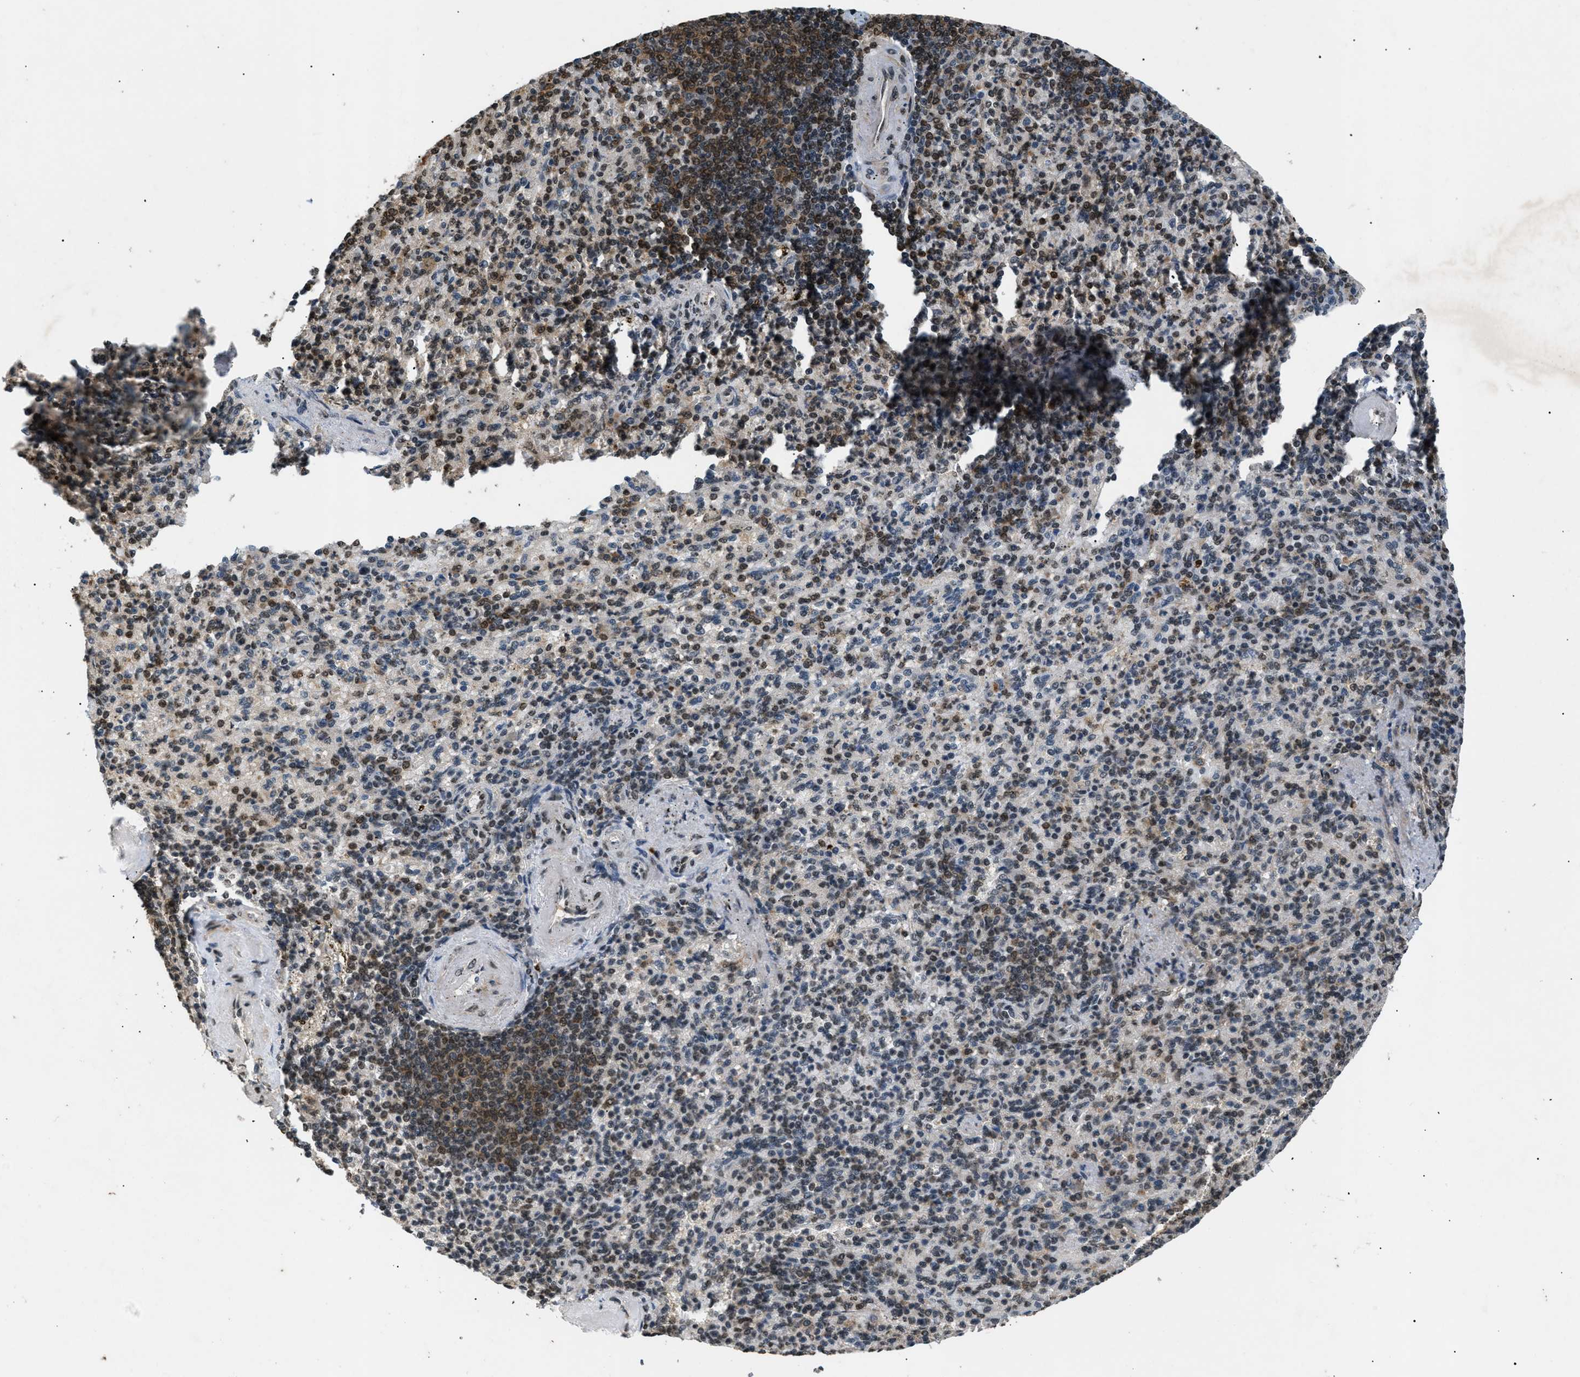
{"staining": {"intensity": "moderate", "quantity": "25%-75%", "location": "cytoplasmic/membranous,nuclear"}, "tissue": "spleen", "cell_type": "Cells in red pulp", "image_type": "normal", "snomed": [{"axis": "morphology", "description": "Normal tissue, NOS"}, {"axis": "topography", "description": "Spleen"}], "caption": "This photomicrograph exhibits IHC staining of benign spleen, with medium moderate cytoplasmic/membranous,nuclear staining in about 25%-75% of cells in red pulp.", "gene": "RBM5", "patient": {"sex": "female", "age": 74}}